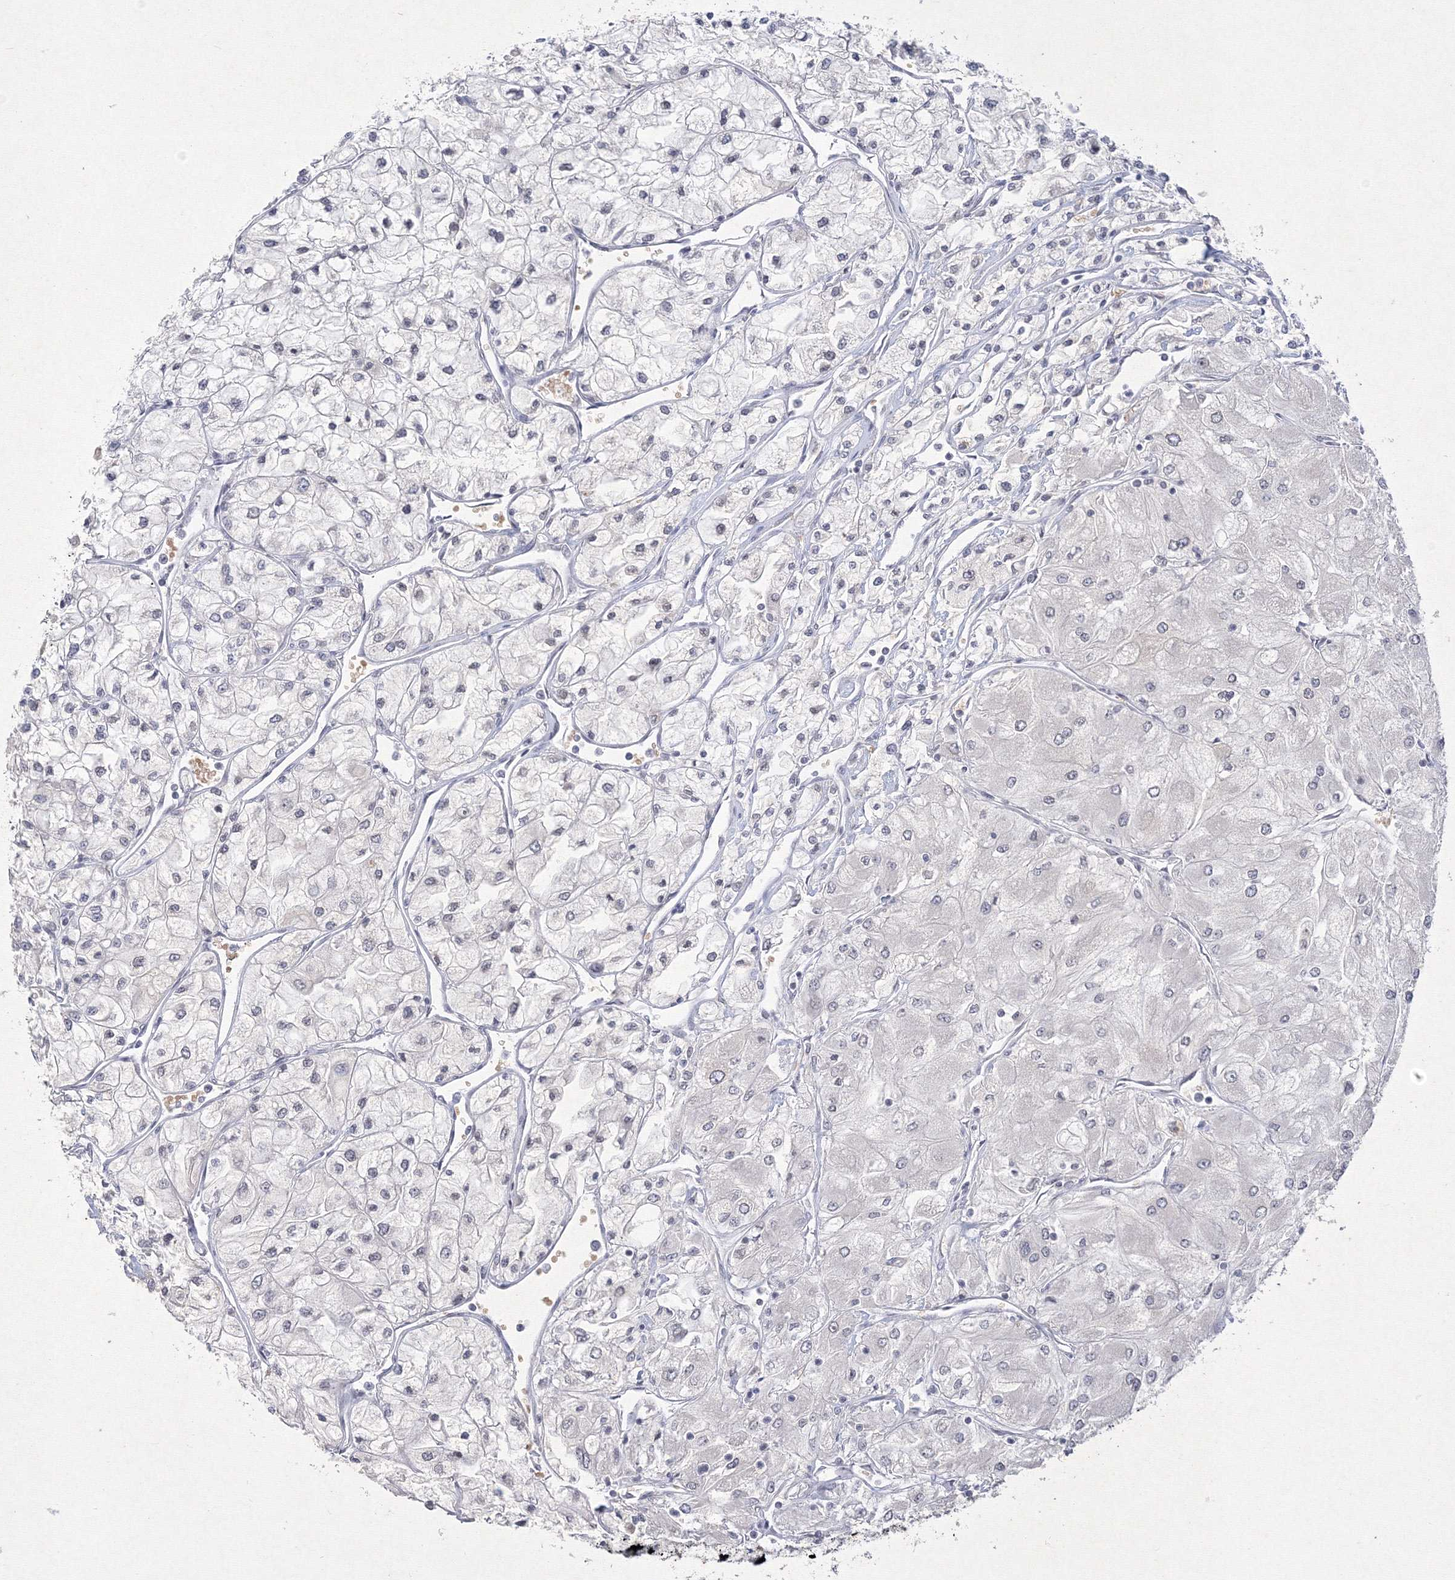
{"staining": {"intensity": "negative", "quantity": "none", "location": "none"}, "tissue": "renal cancer", "cell_type": "Tumor cells", "image_type": "cancer", "snomed": [{"axis": "morphology", "description": "Adenocarcinoma, NOS"}, {"axis": "topography", "description": "Kidney"}], "caption": "Protein analysis of renal adenocarcinoma displays no significant positivity in tumor cells.", "gene": "NXPE3", "patient": {"sex": "male", "age": 80}}